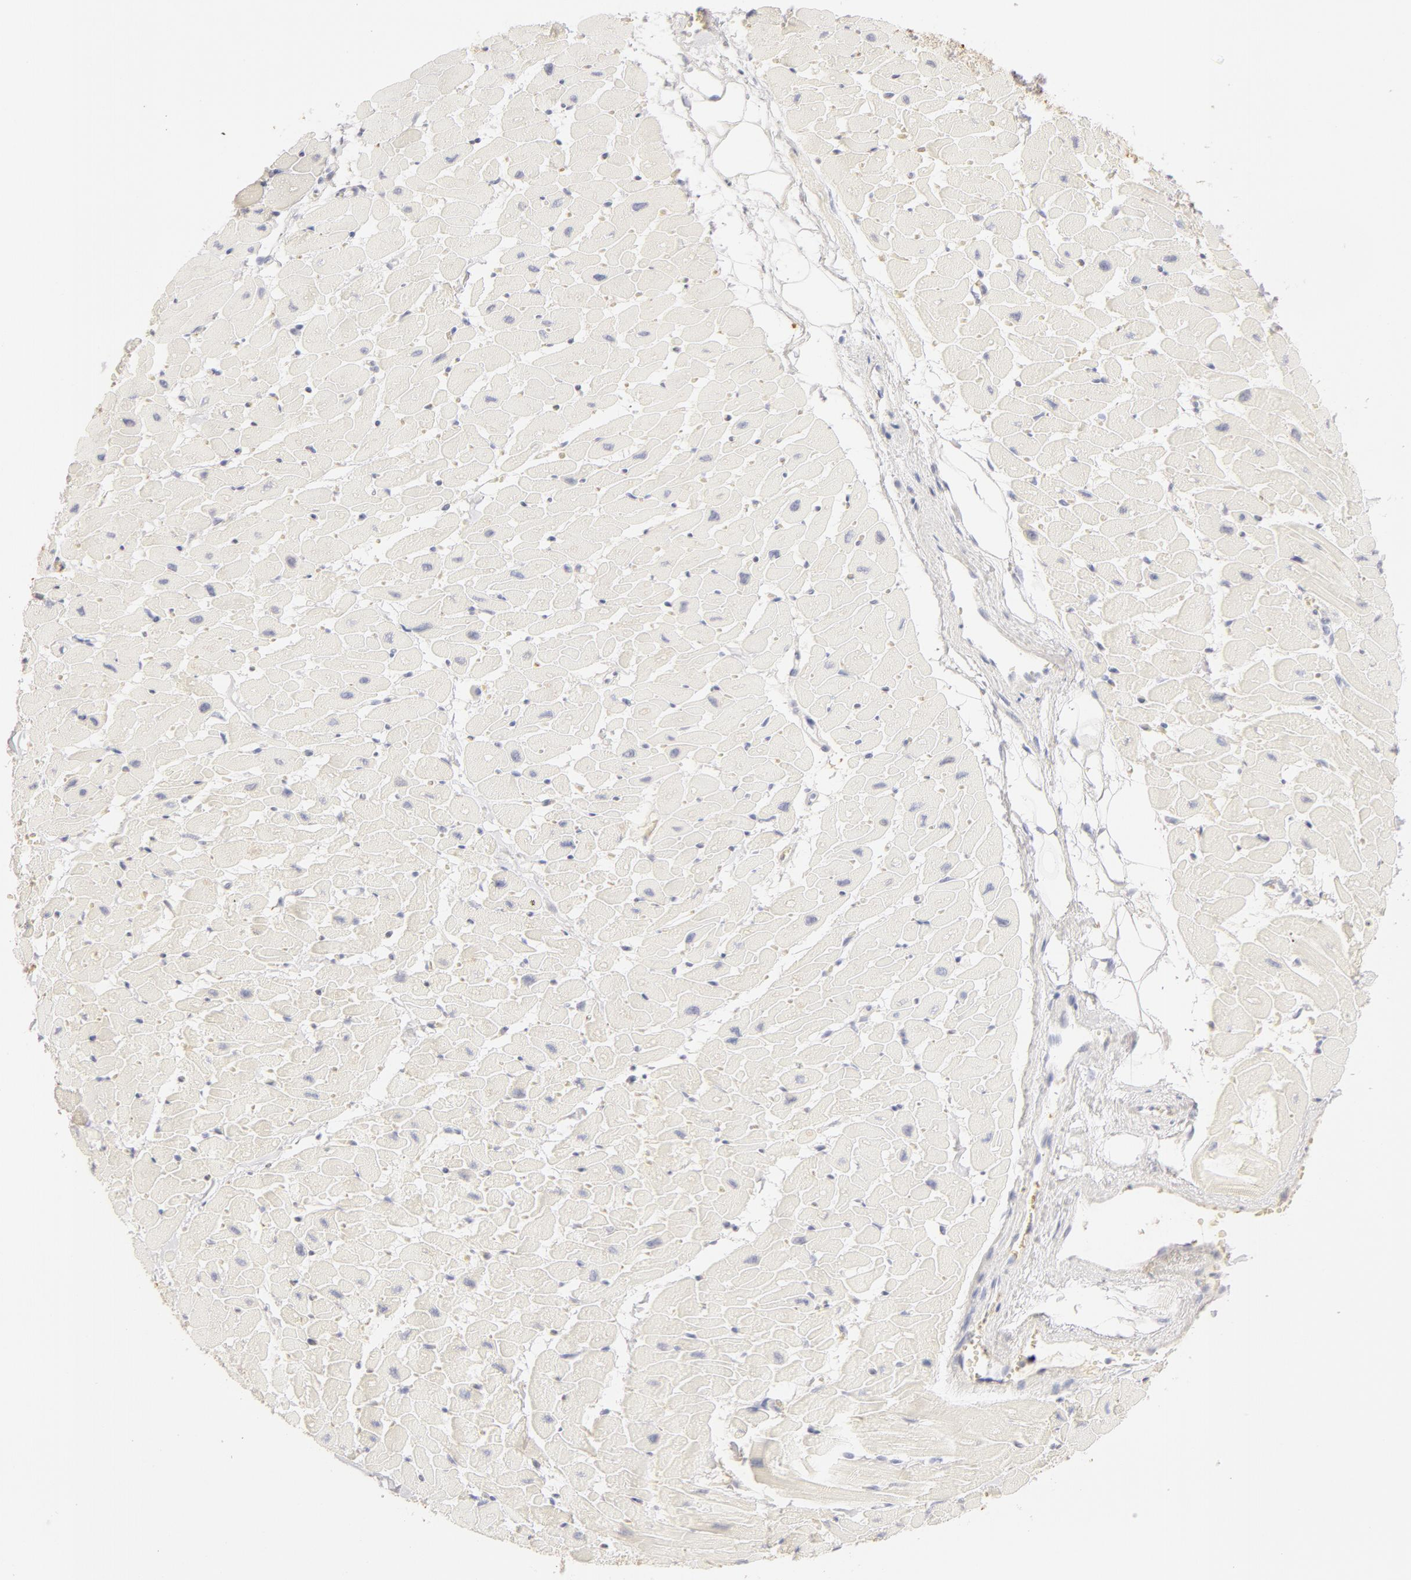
{"staining": {"intensity": "negative", "quantity": "none", "location": "none"}, "tissue": "heart muscle", "cell_type": "Cardiomyocytes", "image_type": "normal", "snomed": [{"axis": "morphology", "description": "Normal tissue, NOS"}, {"axis": "topography", "description": "Heart"}], "caption": "An immunohistochemistry image of unremarkable heart muscle is shown. There is no staining in cardiomyocytes of heart muscle. (Stains: DAB (3,3'-diaminobenzidine) immunohistochemistry (IHC) with hematoxylin counter stain, Microscopy: brightfield microscopy at high magnification).", "gene": "CA2", "patient": {"sex": "female", "age": 19}}